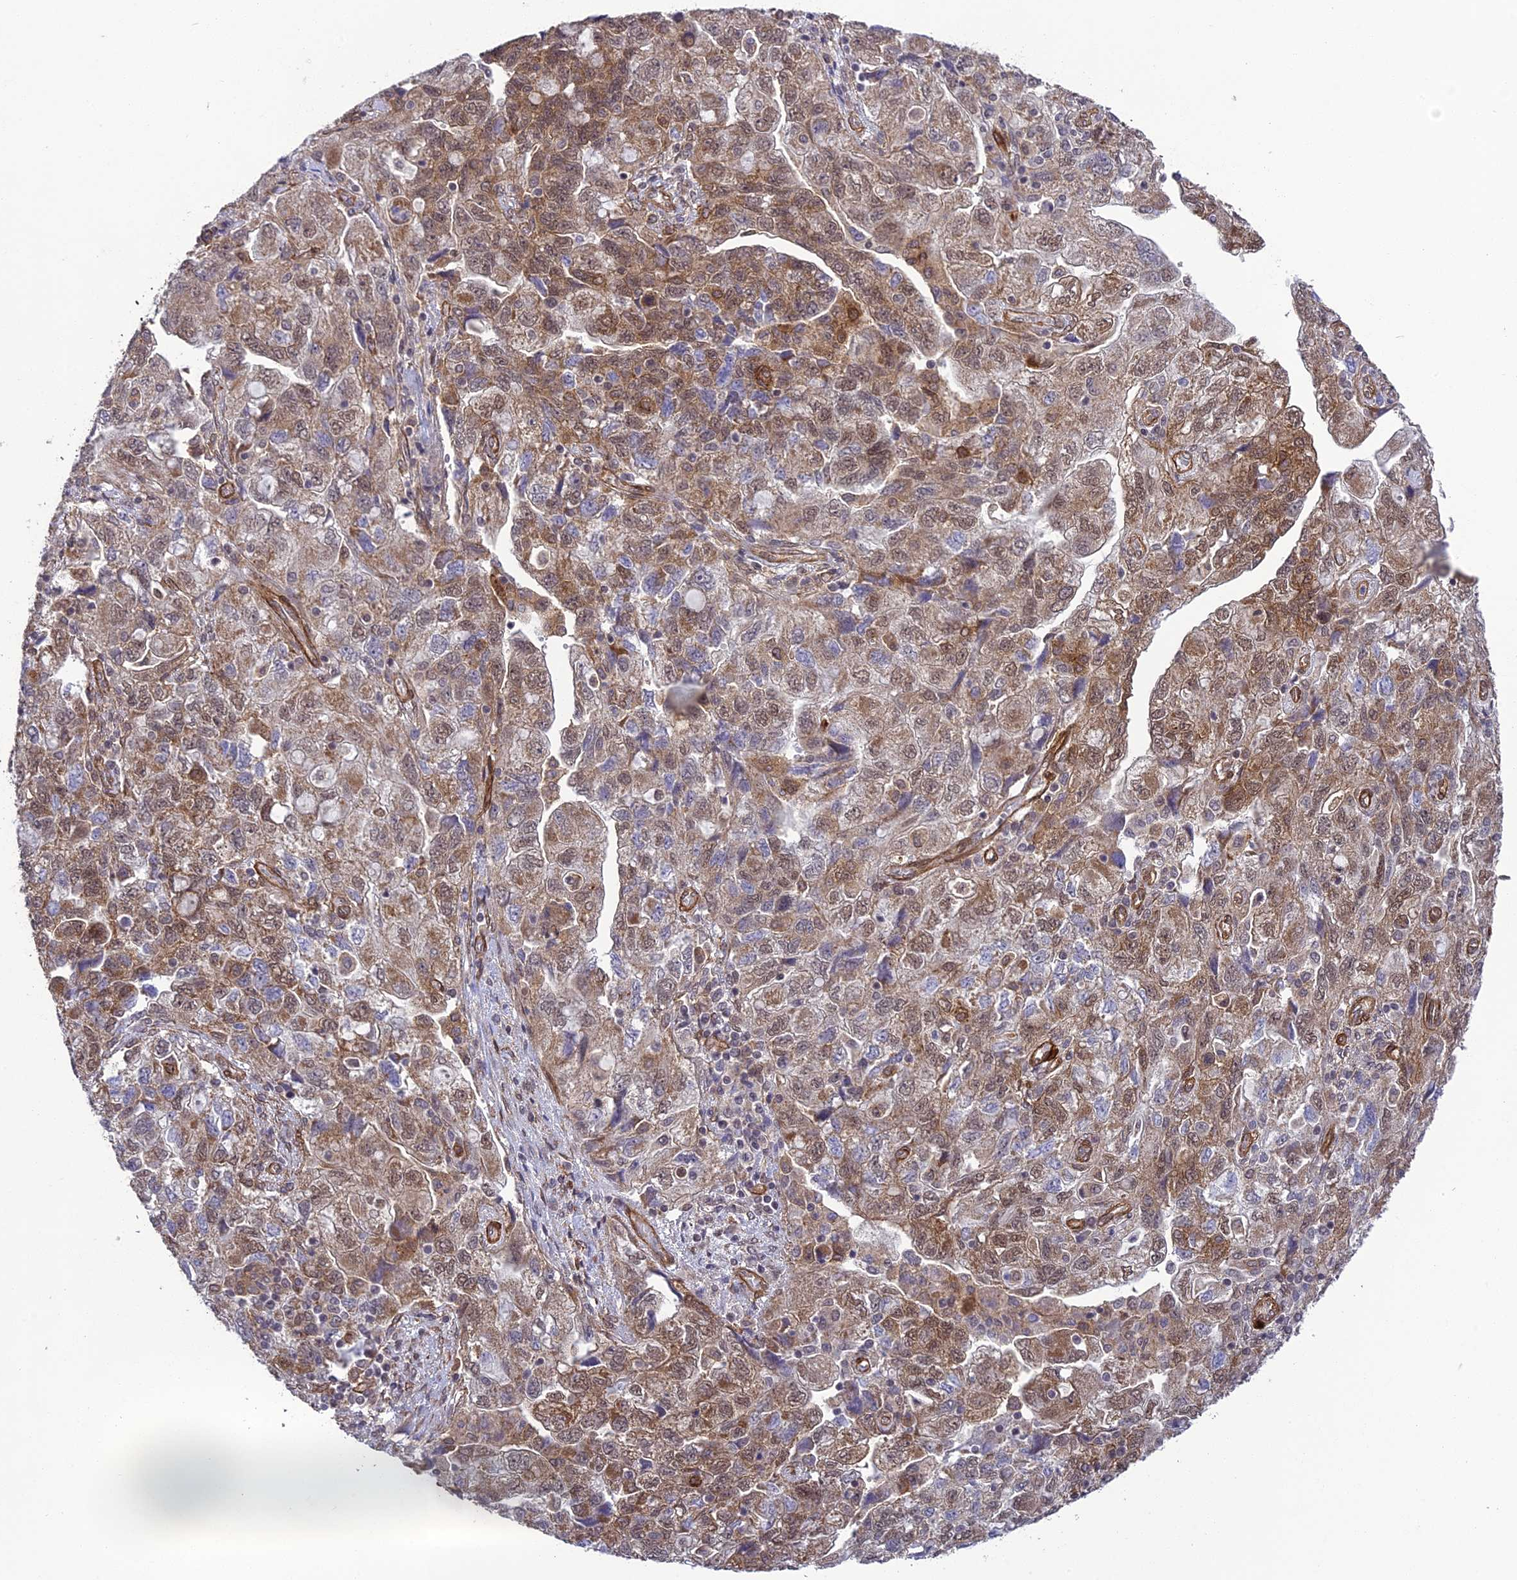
{"staining": {"intensity": "moderate", "quantity": ">75%", "location": "cytoplasmic/membranous,nuclear"}, "tissue": "ovarian cancer", "cell_type": "Tumor cells", "image_type": "cancer", "snomed": [{"axis": "morphology", "description": "Carcinoma, NOS"}, {"axis": "morphology", "description": "Cystadenocarcinoma, serous, NOS"}, {"axis": "topography", "description": "Ovary"}], "caption": "A histopathology image showing moderate cytoplasmic/membranous and nuclear positivity in approximately >75% of tumor cells in ovarian cancer (carcinoma), as visualized by brown immunohistochemical staining.", "gene": "TNS1", "patient": {"sex": "female", "age": 69}}